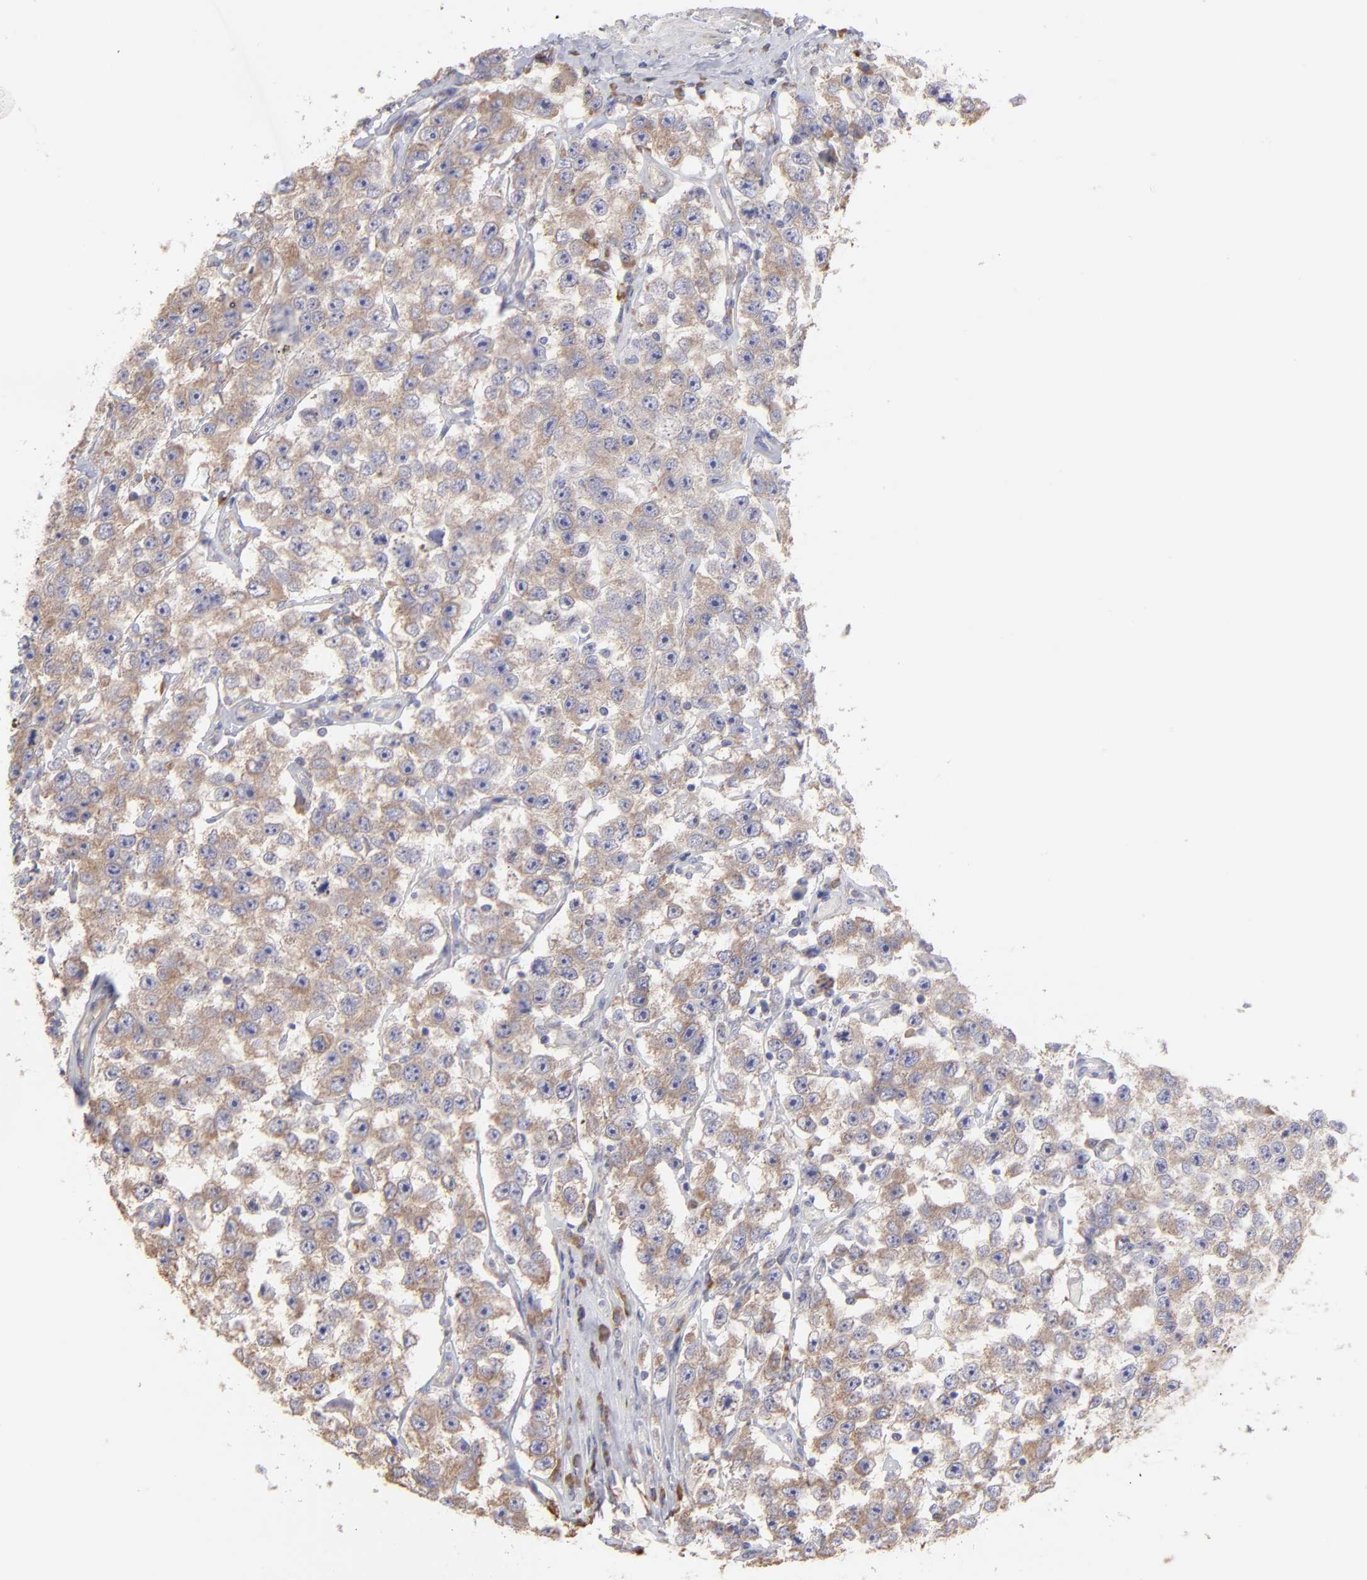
{"staining": {"intensity": "moderate", "quantity": ">75%", "location": "cytoplasmic/membranous"}, "tissue": "testis cancer", "cell_type": "Tumor cells", "image_type": "cancer", "snomed": [{"axis": "morphology", "description": "Seminoma, NOS"}, {"axis": "topography", "description": "Testis"}], "caption": "There is medium levels of moderate cytoplasmic/membranous staining in tumor cells of testis seminoma, as demonstrated by immunohistochemical staining (brown color).", "gene": "RPLP0", "patient": {"sex": "male", "age": 52}}